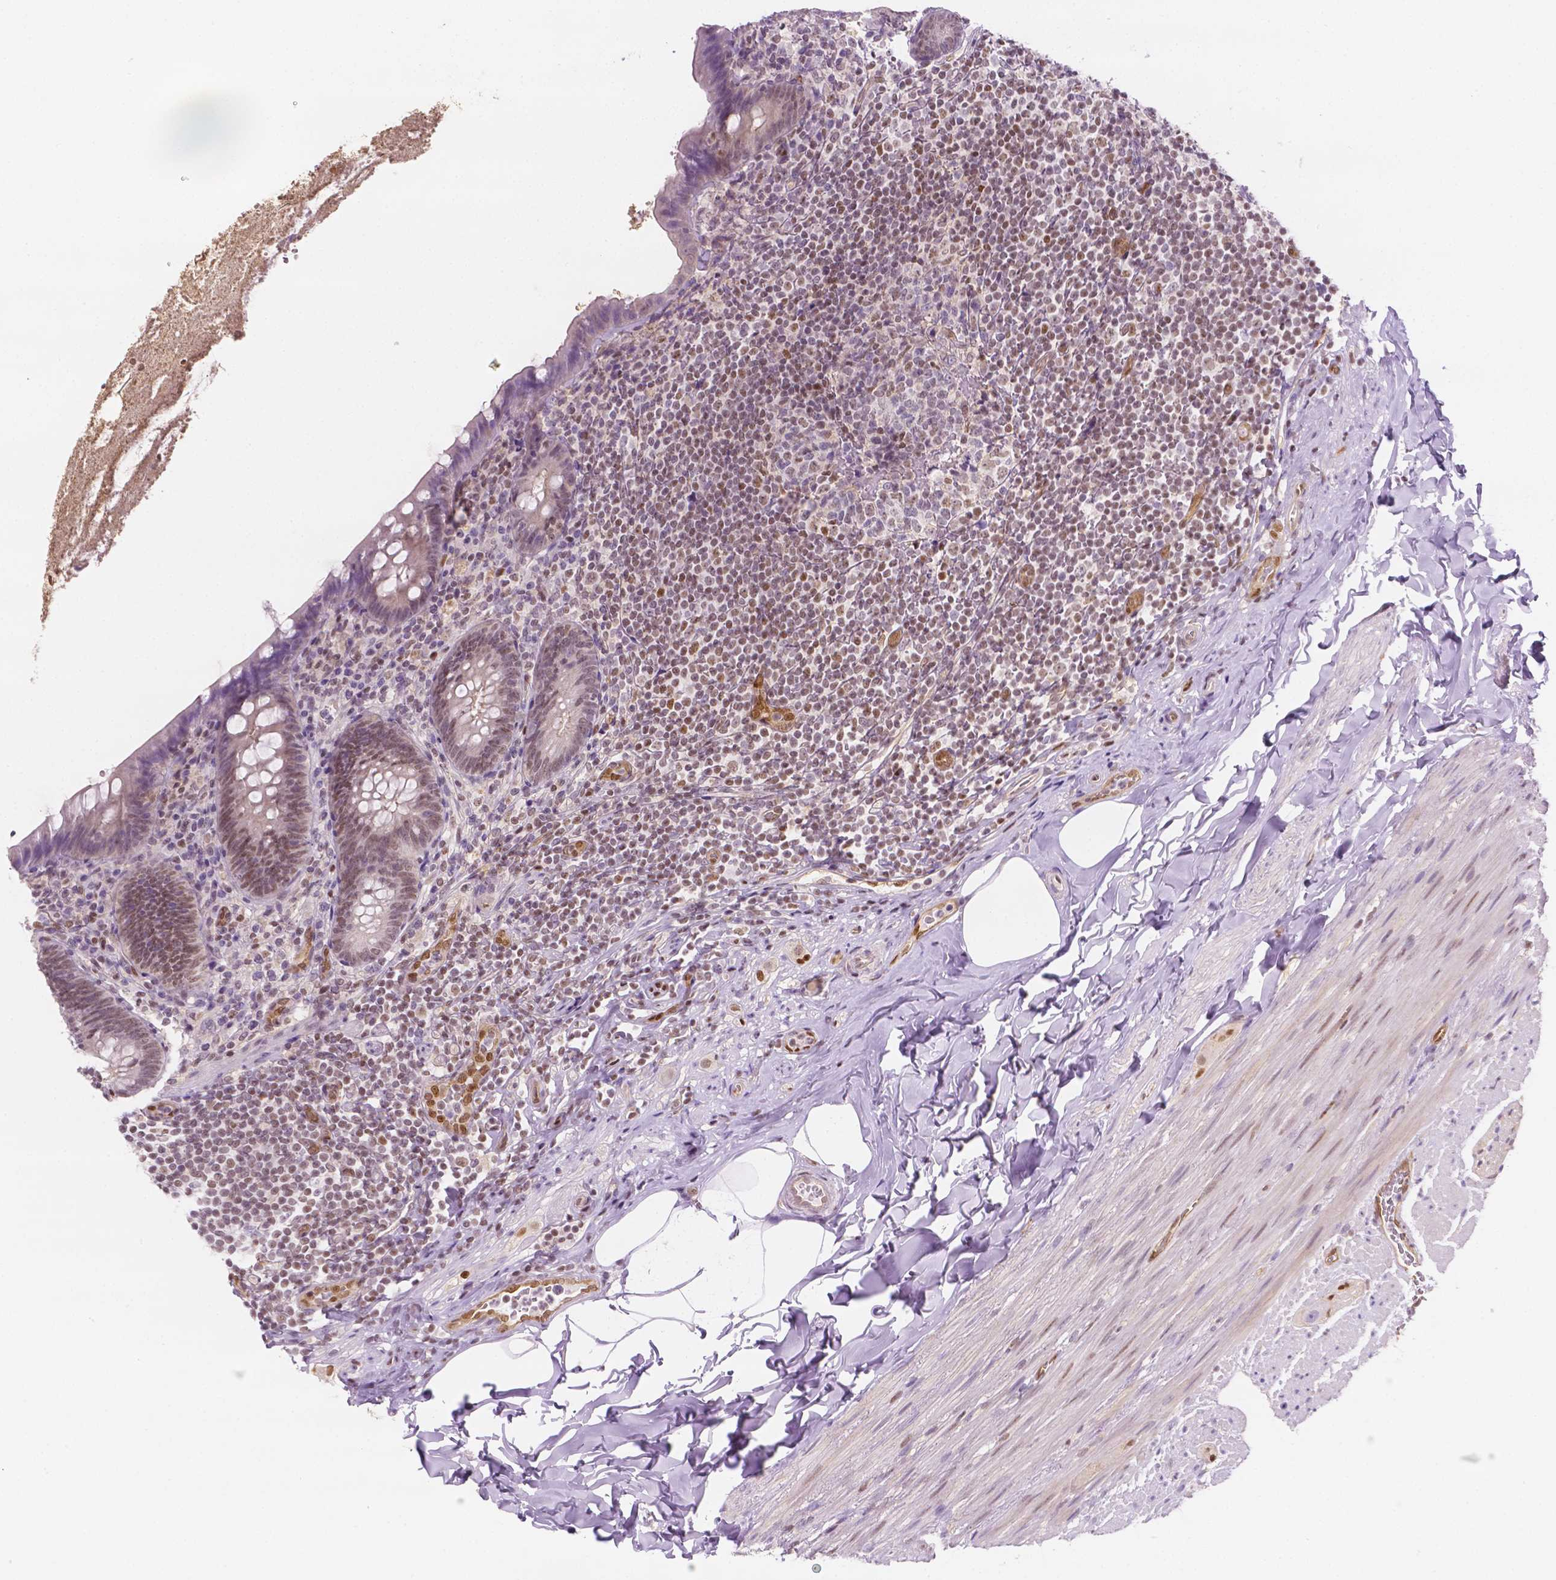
{"staining": {"intensity": "weak", "quantity": "25%-75%", "location": "nuclear"}, "tissue": "appendix", "cell_type": "Glandular cells", "image_type": "normal", "snomed": [{"axis": "morphology", "description": "Normal tissue, NOS"}, {"axis": "topography", "description": "Appendix"}], "caption": "This is a photomicrograph of IHC staining of benign appendix, which shows weak expression in the nuclear of glandular cells.", "gene": "ERF", "patient": {"sex": "male", "age": 47}}